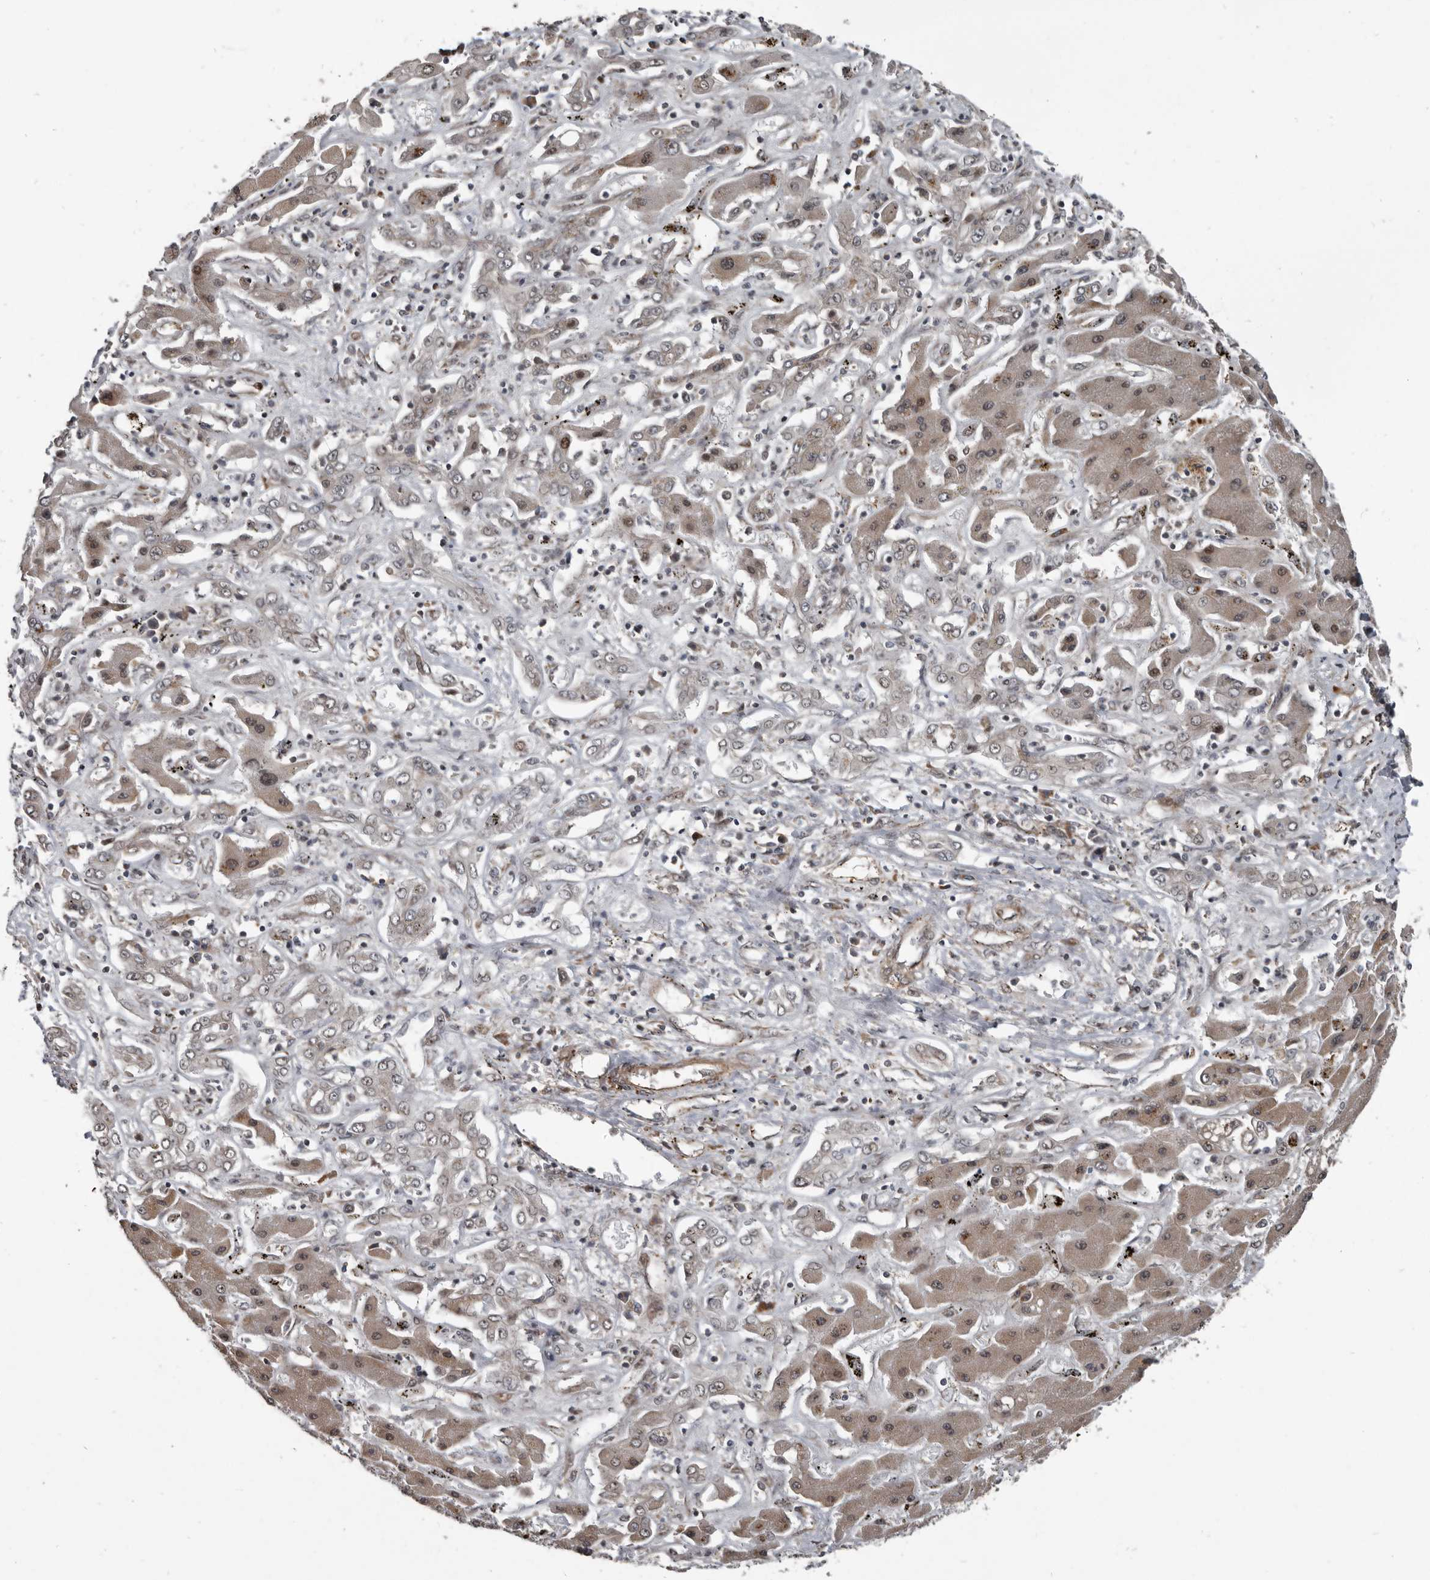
{"staining": {"intensity": "moderate", "quantity": ">75%", "location": "cytoplasmic/membranous,nuclear"}, "tissue": "liver cancer", "cell_type": "Tumor cells", "image_type": "cancer", "snomed": [{"axis": "morphology", "description": "Cholangiocarcinoma"}, {"axis": "topography", "description": "Liver"}], "caption": "Liver cancer stained with a protein marker demonstrates moderate staining in tumor cells.", "gene": "CHD1L", "patient": {"sex": "male", "age": 67}}